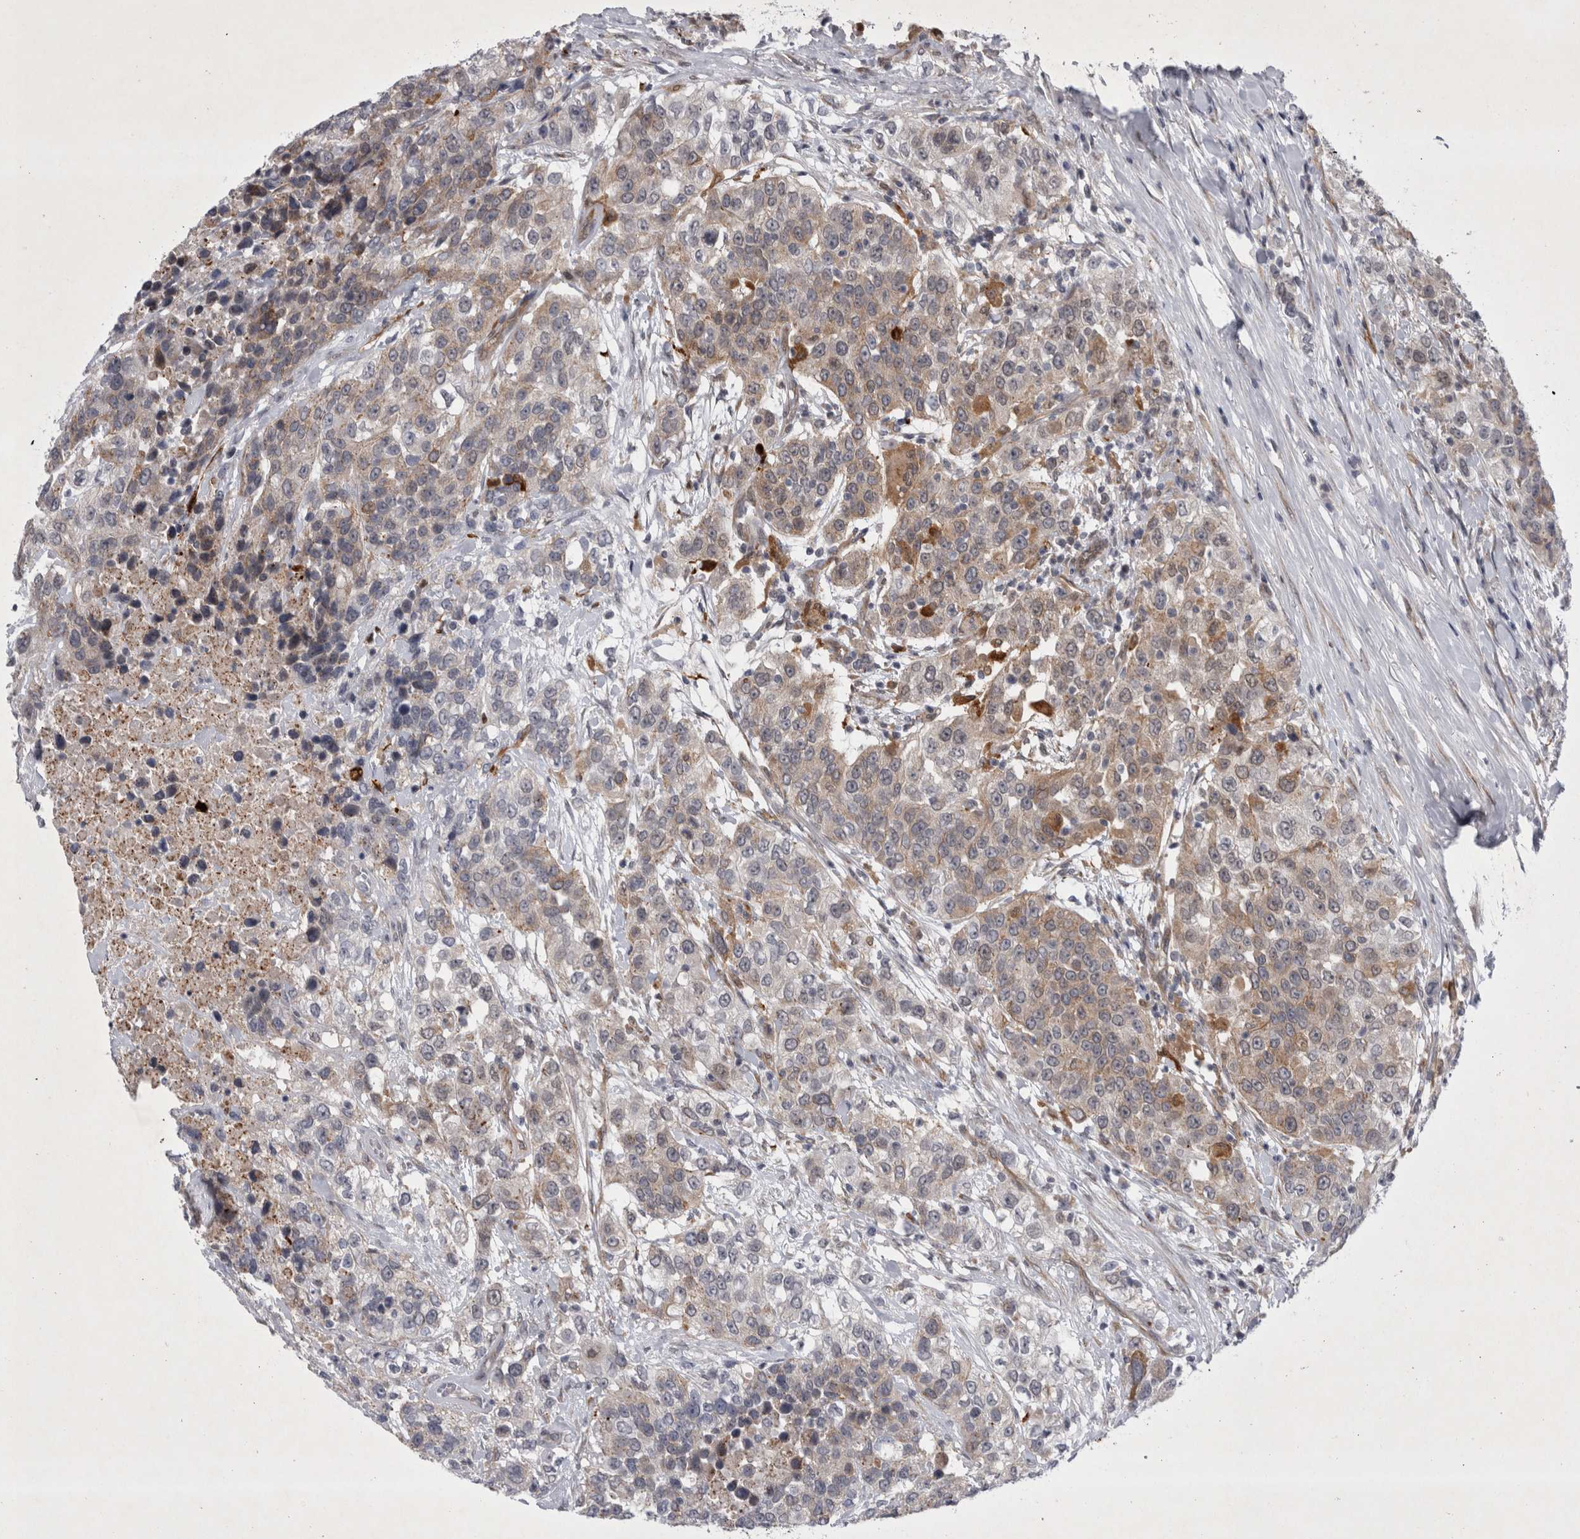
{"staining": {"intensity": "weak", "quantity": "25%-75%", "location": "cytoplasmic/membranous"}, "tissue": "urothelial cancer", "cell_type": "Tumor cells", "image_type": "cancer", "snomed": [{"axis": "morphology", "description": "Urothelial carcinoma, High grade"}, {"axis": "topography", "description": "Urinary bladder"}], "caption": "Urothelial cancer tissue exhibits weak cytoplasmic/membranous staining in about 25%-75% of tumor cells", "gene": "PARP11", "patient": {"sex": "female", "age": 80}}